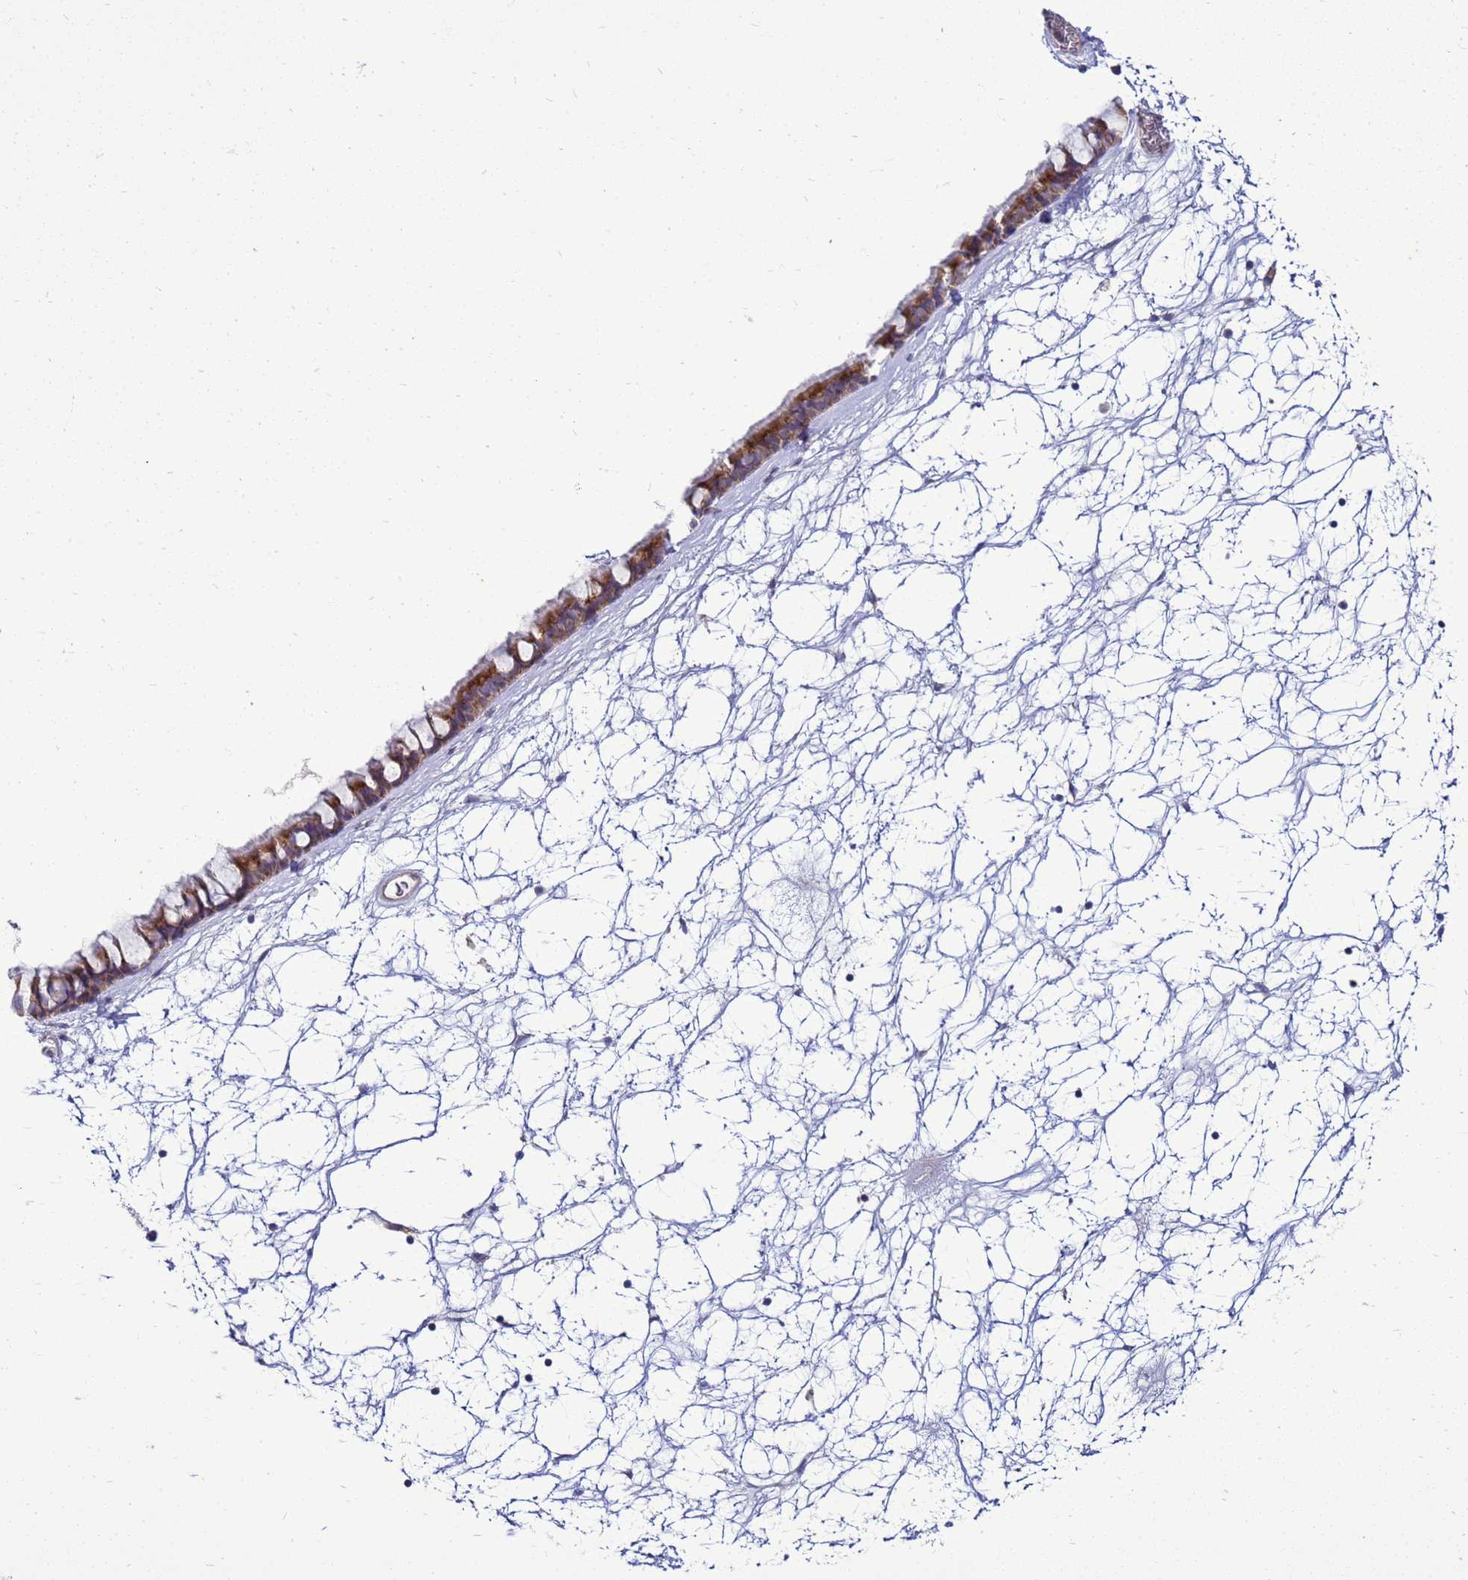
{"staining": {"intensity": "moderate", "quantity": ">75%", "location": "cytoplasmic/membranous"}, "tissue": "nasopharynx", "cell_type": "Respiratory epithelial cells", "image_type": "normal", "snomed": [{"axis": "morphology", "description": "Normal tissue, NOS"}, {"axis": "topography", "description": "Nasopharynx"}], "caption": "Nasopharynx stained for a protein demonstrates moderate cytoplasmic/membranous positivity in respiratory epithelial cells. Using DAB (3,3'-diaminobenzidine) (brown) and hematoxylin (blue) stains, captured at high magnification using brightfield microscopy.", "gene": "MON1B", "patient": {"sex": "male", "age": 64}}